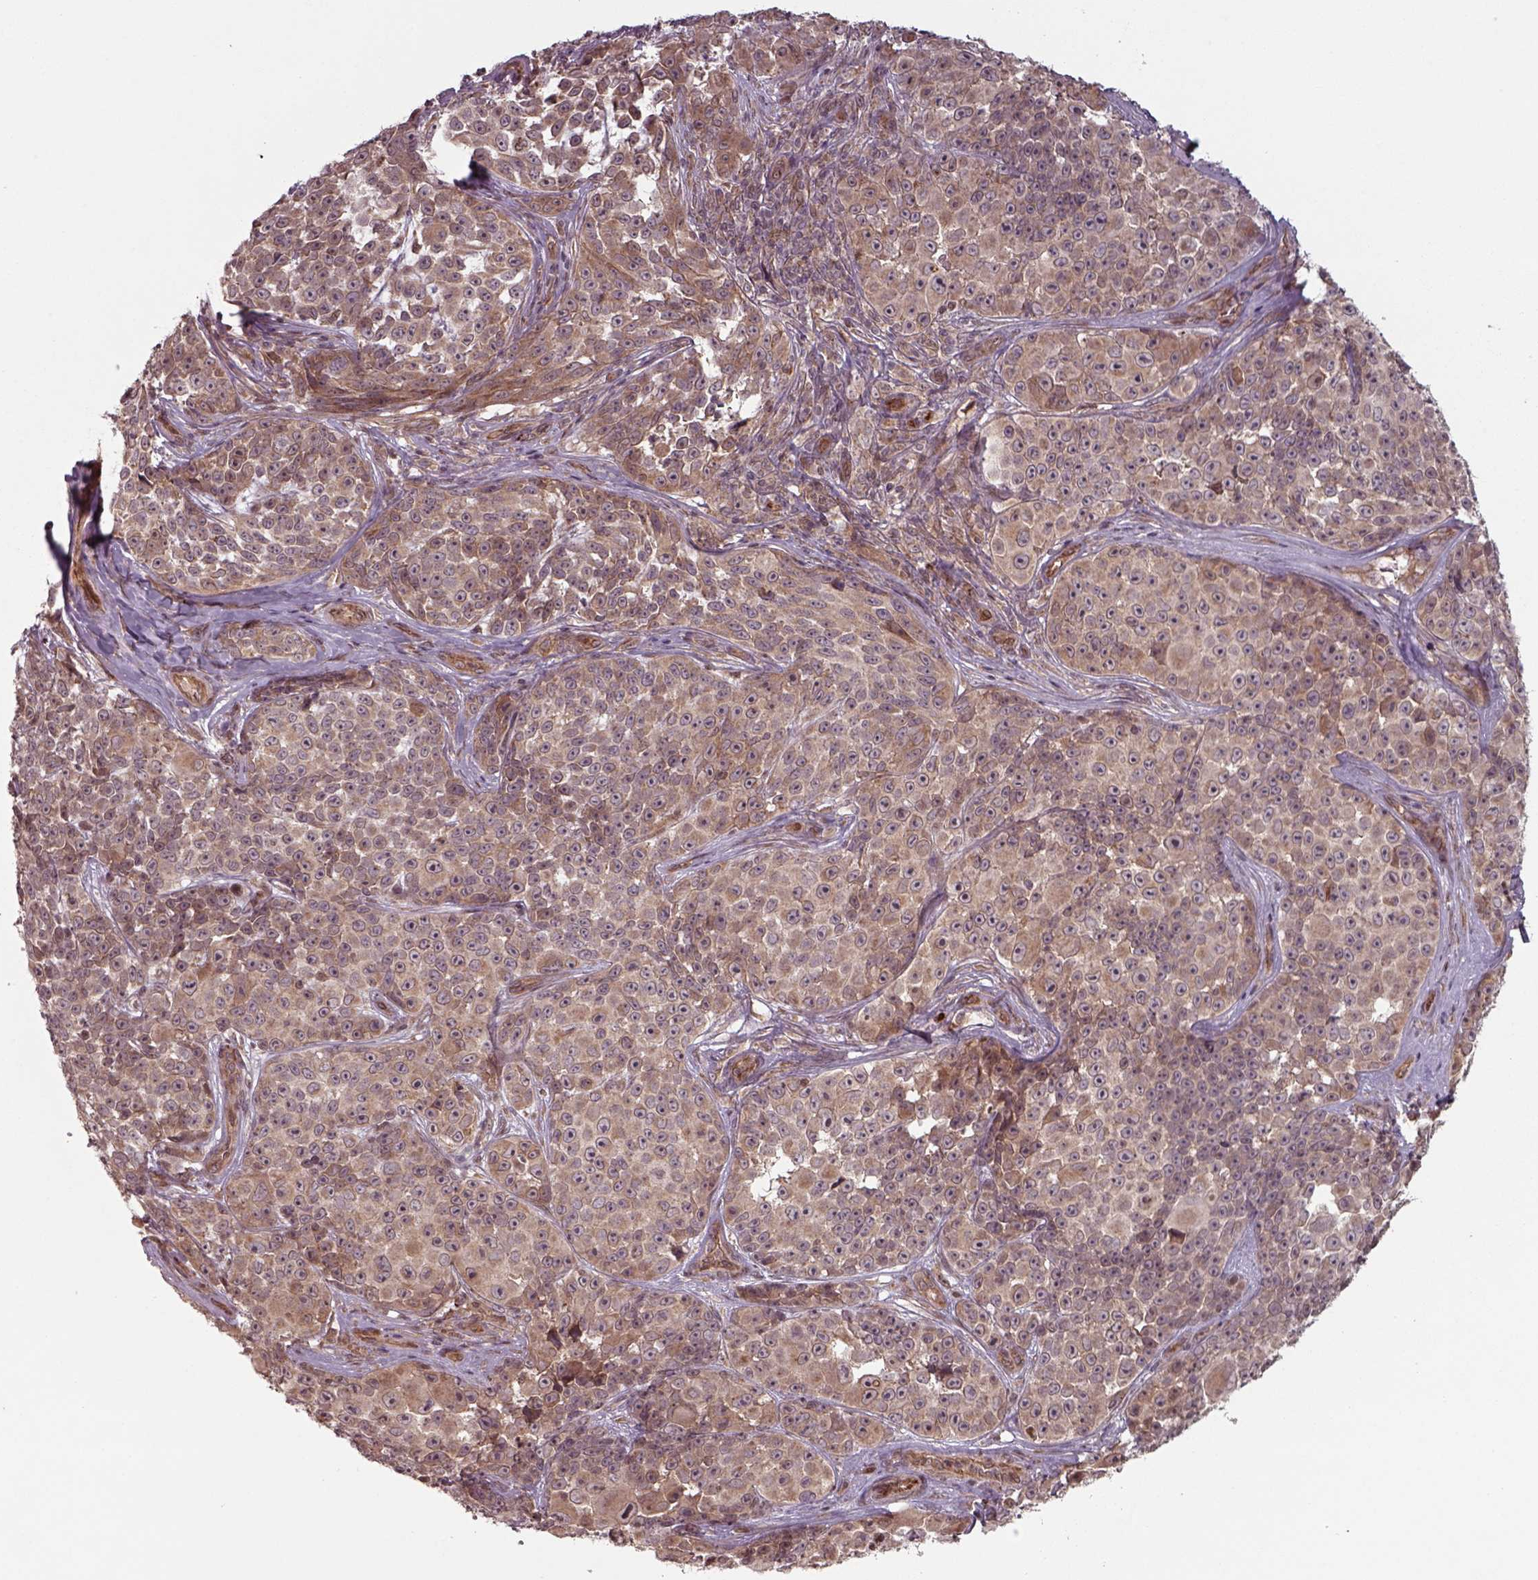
{"staining": {"intensity": "moderate", "quantity": ">75%", "location": "cytoplasmic/membranous"}, "tissue": "melanoma", "cell_type": "Tumor cells", "image_type": "cancer", "snomed": [{"axis": "morphology", "description": "Malignant melanoma, NOS"}, {"axis": "topography", "description": "Skin"}], "caption": "A medium amount of moderate cytoplasmic/membranous staining is appreciated in approximately >75% of tumor cells in melanoma tissue.", "gene": "CHMP3", "patient": {"sex": "female", "age": 88}}